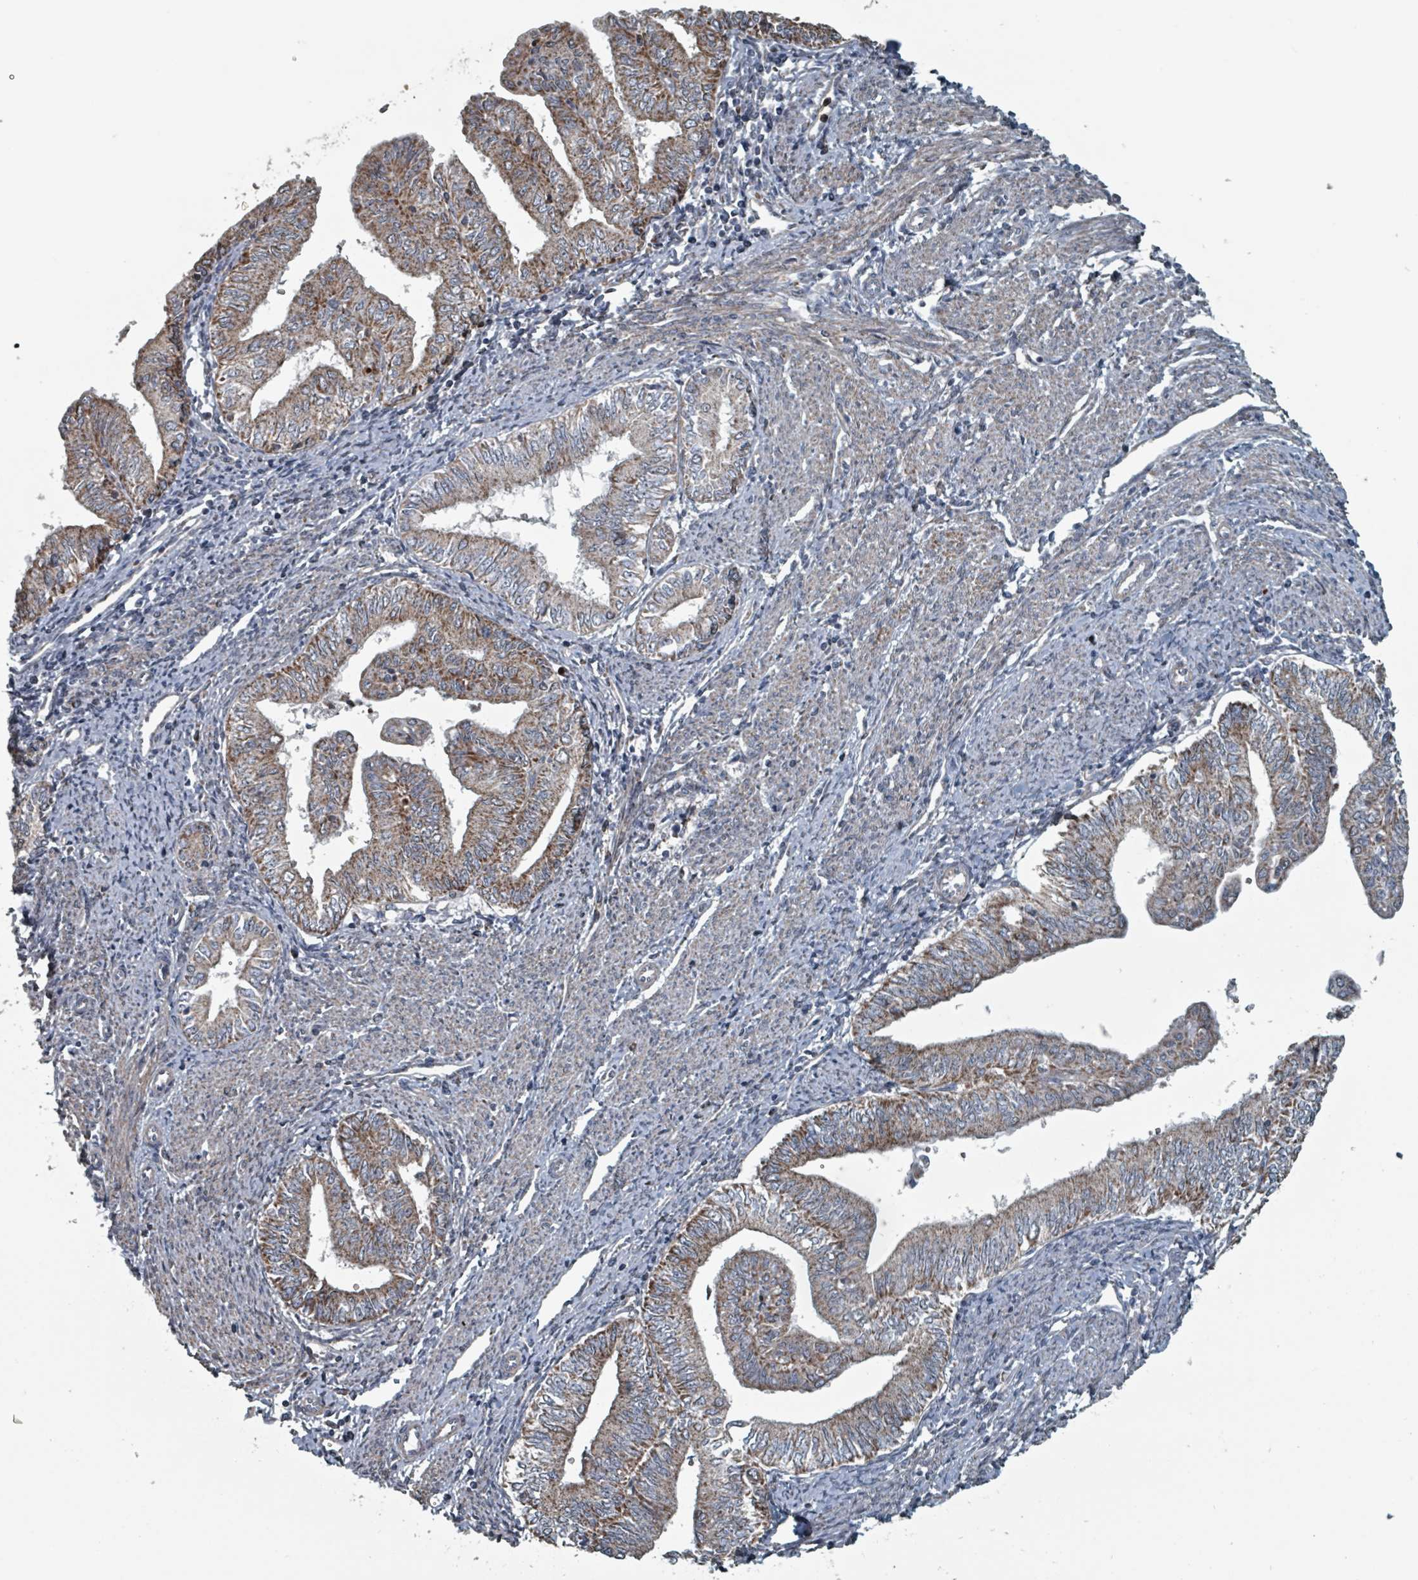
{"staining": {"intensity": "moderate", "quantity": ">75%", "location": "cytoplasmic/membranous"}, "tissue": "endometrial cancer", "cell_type": "Tumor cells", "image_type": "cancer", "snomed": [{"axis": "morphology", "description": "Adenocarcinoma, NOS"}, {"axis": "topography", "description": "Endometrium"}], "caption": "Endometrial cancer (adenocarcinoma) stained for a protein displays moderate cytoplasmic/membranous positivity in tumor cells.", "gene": "MRPL4", "patient": {"sex": "female", "age": 66}}